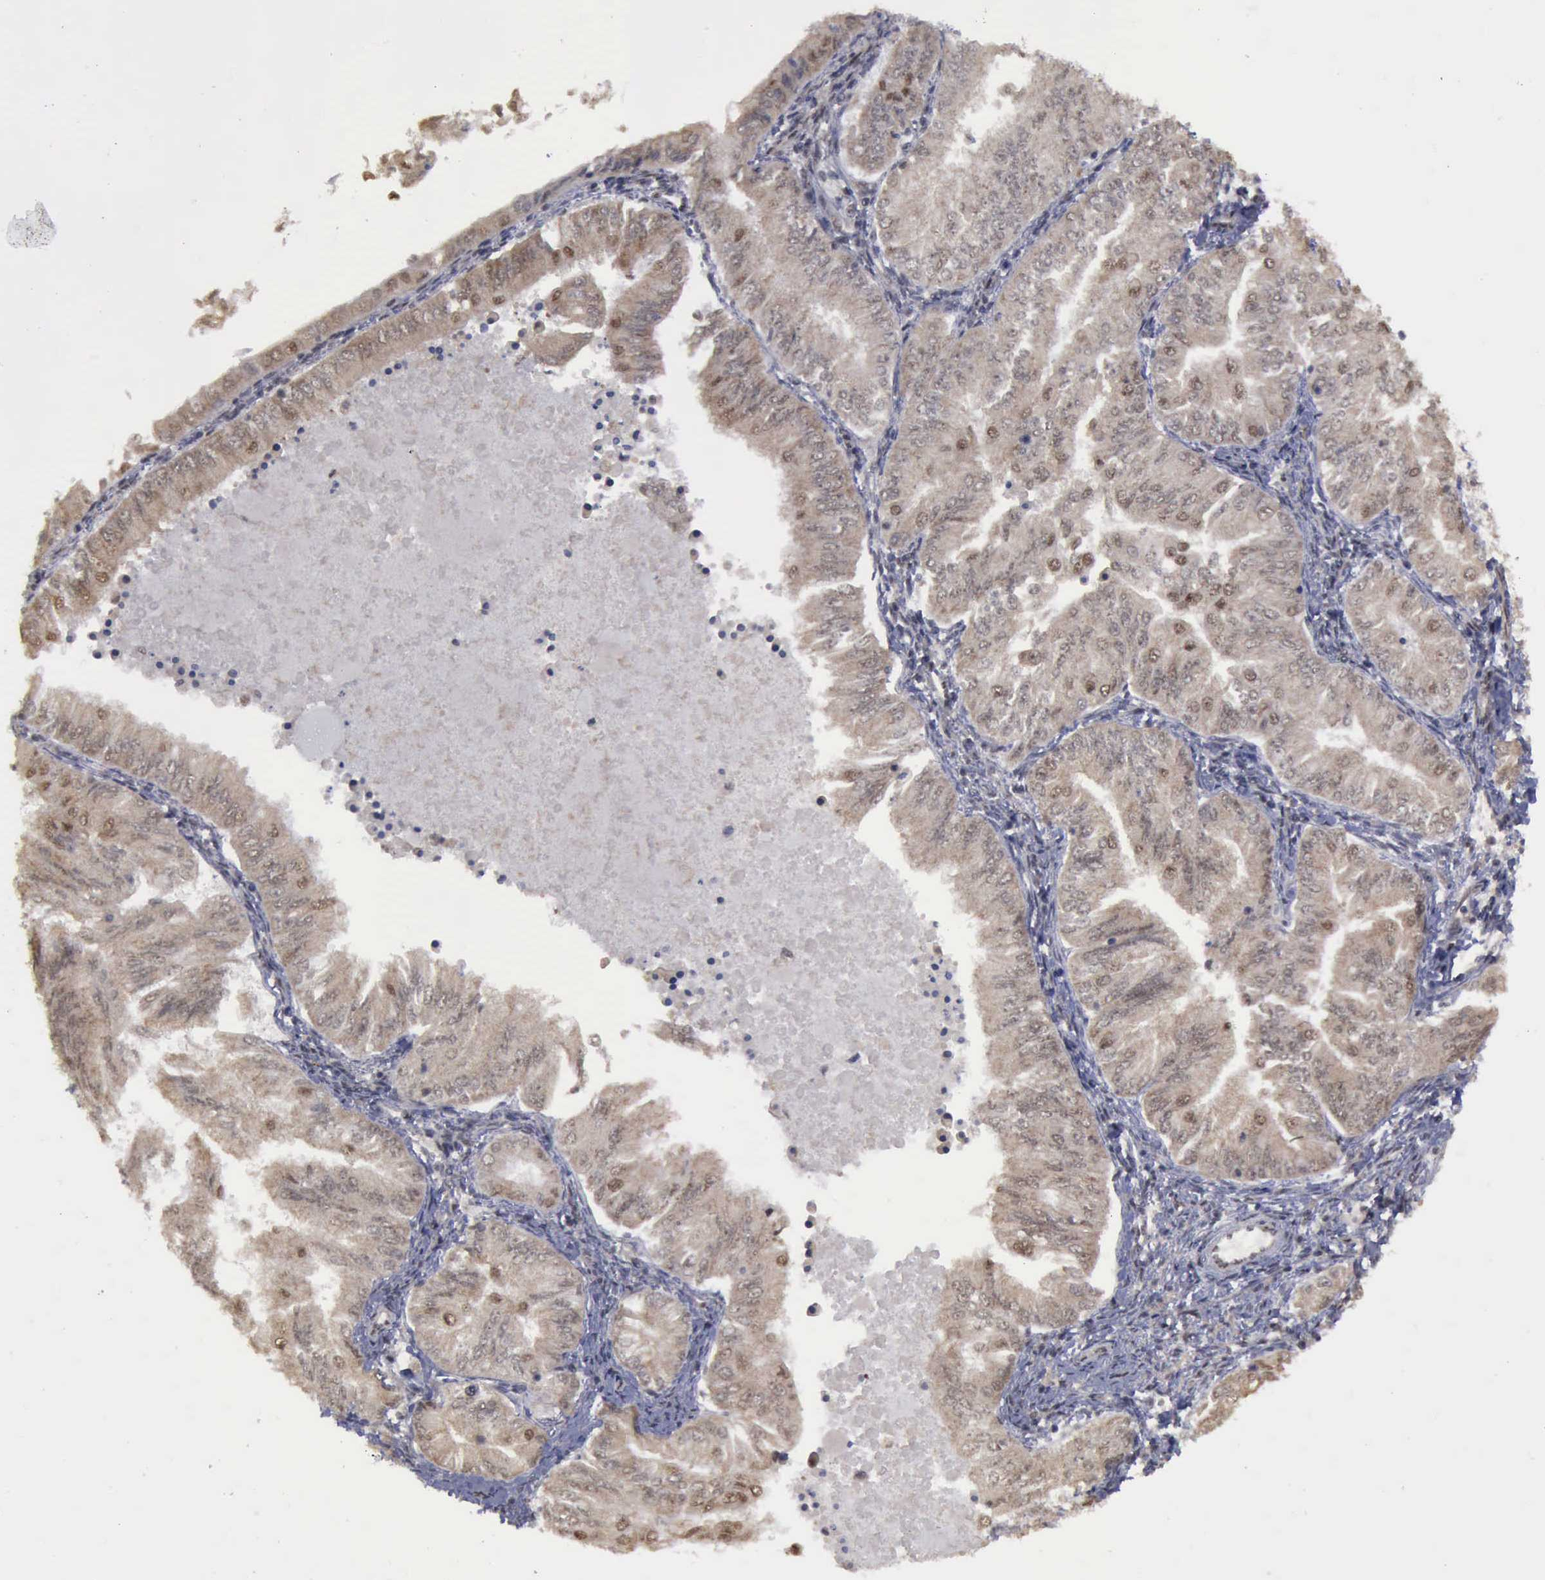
{"staining": {"intensity": "weak", "quantity": "25%-75%", "location": "cytoplasmic/membranous,nuclear"}, "tissue": "endometrial cancer", "cell_type": "Tumor cells", "image_type": "cancer", "snomed": [{"axis": "morphology", "description": "Adenocarcinoma, NOS"}, {"axis": "topography", "description": "Endometrium"}], "caption": "A high-resolution histopathology image shows immunohistochemistry (IHC) staining of endometrial adenocarcinoma, which exhibits weak cytoplasmic/membranous and nuclear positivity in approximately 25%-75% of tumor cells.", "gene": "RTCB", "patient": {"sex": "female", "age": 53}}